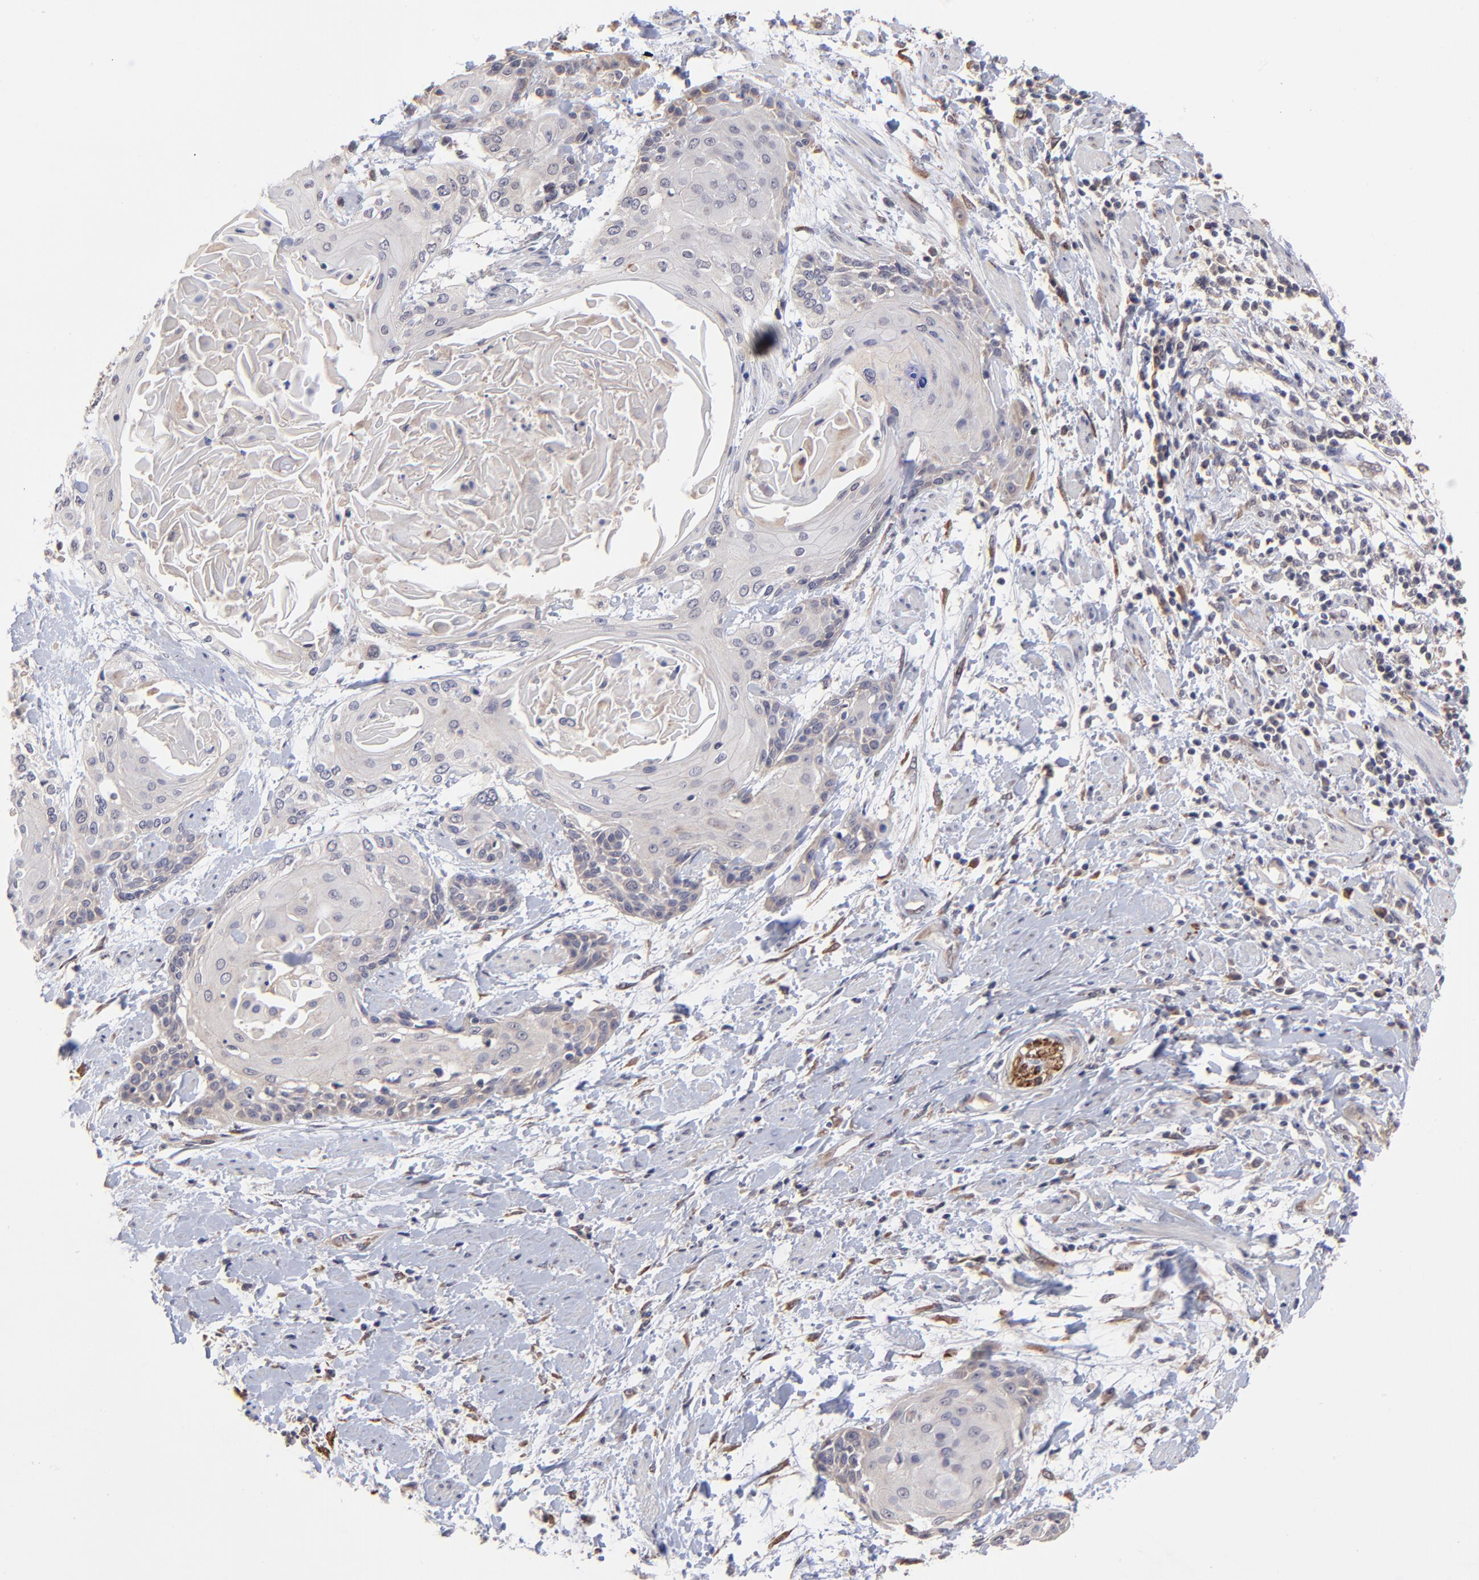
{"staining": {"intensity": "weak", "quantity": "<25%", "location": "cytoplasmic/membranous"}, "tissue": "cervical cancer", "cell_type": "Tumor cells", "image_type": "cancer", "snomed": [{"axis": "morphology", "description": "Squamous cell carcinoma, NOS"}, {"axis": "topography", "description": "Cervix"}], "caption": "Image shows no significant protein positivity in tumor cells of cervical cancer (squamous cell carcinoma).", "gene": "CHL1", "patient": {"sex": "female", "age": 57}}